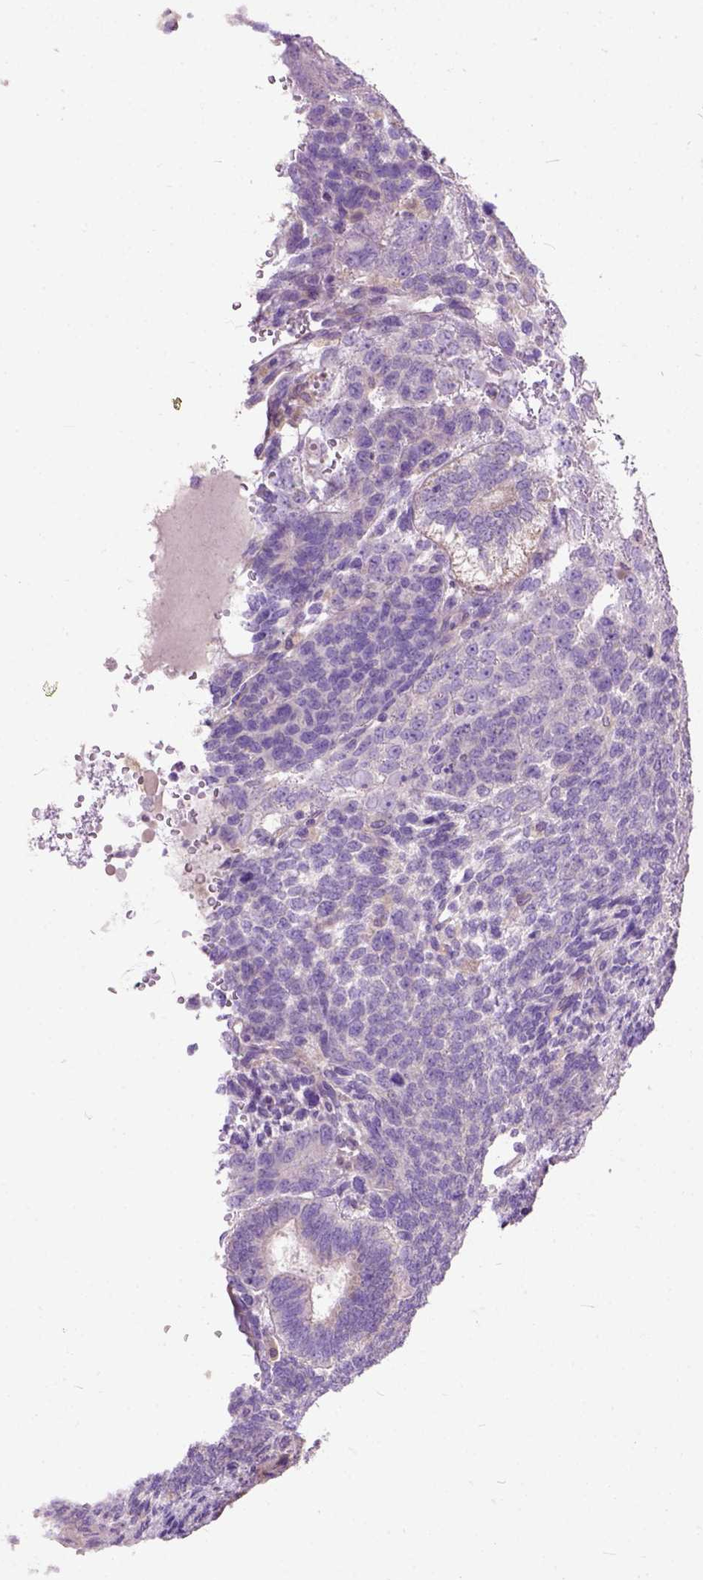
{"staining": {"intensity": "negative", "quantity": "none", "location": "none"}, "tissue": "testis cancer", "cell_type": "Tumor cells", "image_type": "cancer", "snomed": [{"axis": "morphology", "description": "Normal tissue, NOS"}, {"axis": "morphology", "description": "Carcinoma, Embryonal, NOS"}, {"axis": "topography", "description": "Testis"}, {"axis": "topography", "description": "Epididymis"}], "caption": "This is a histopathology image of IHC staining of testis cancer, which shows no positivity in tumor cells.", "gene": "SEMA4F", "patient": {"sex": "male", "age": 23}}